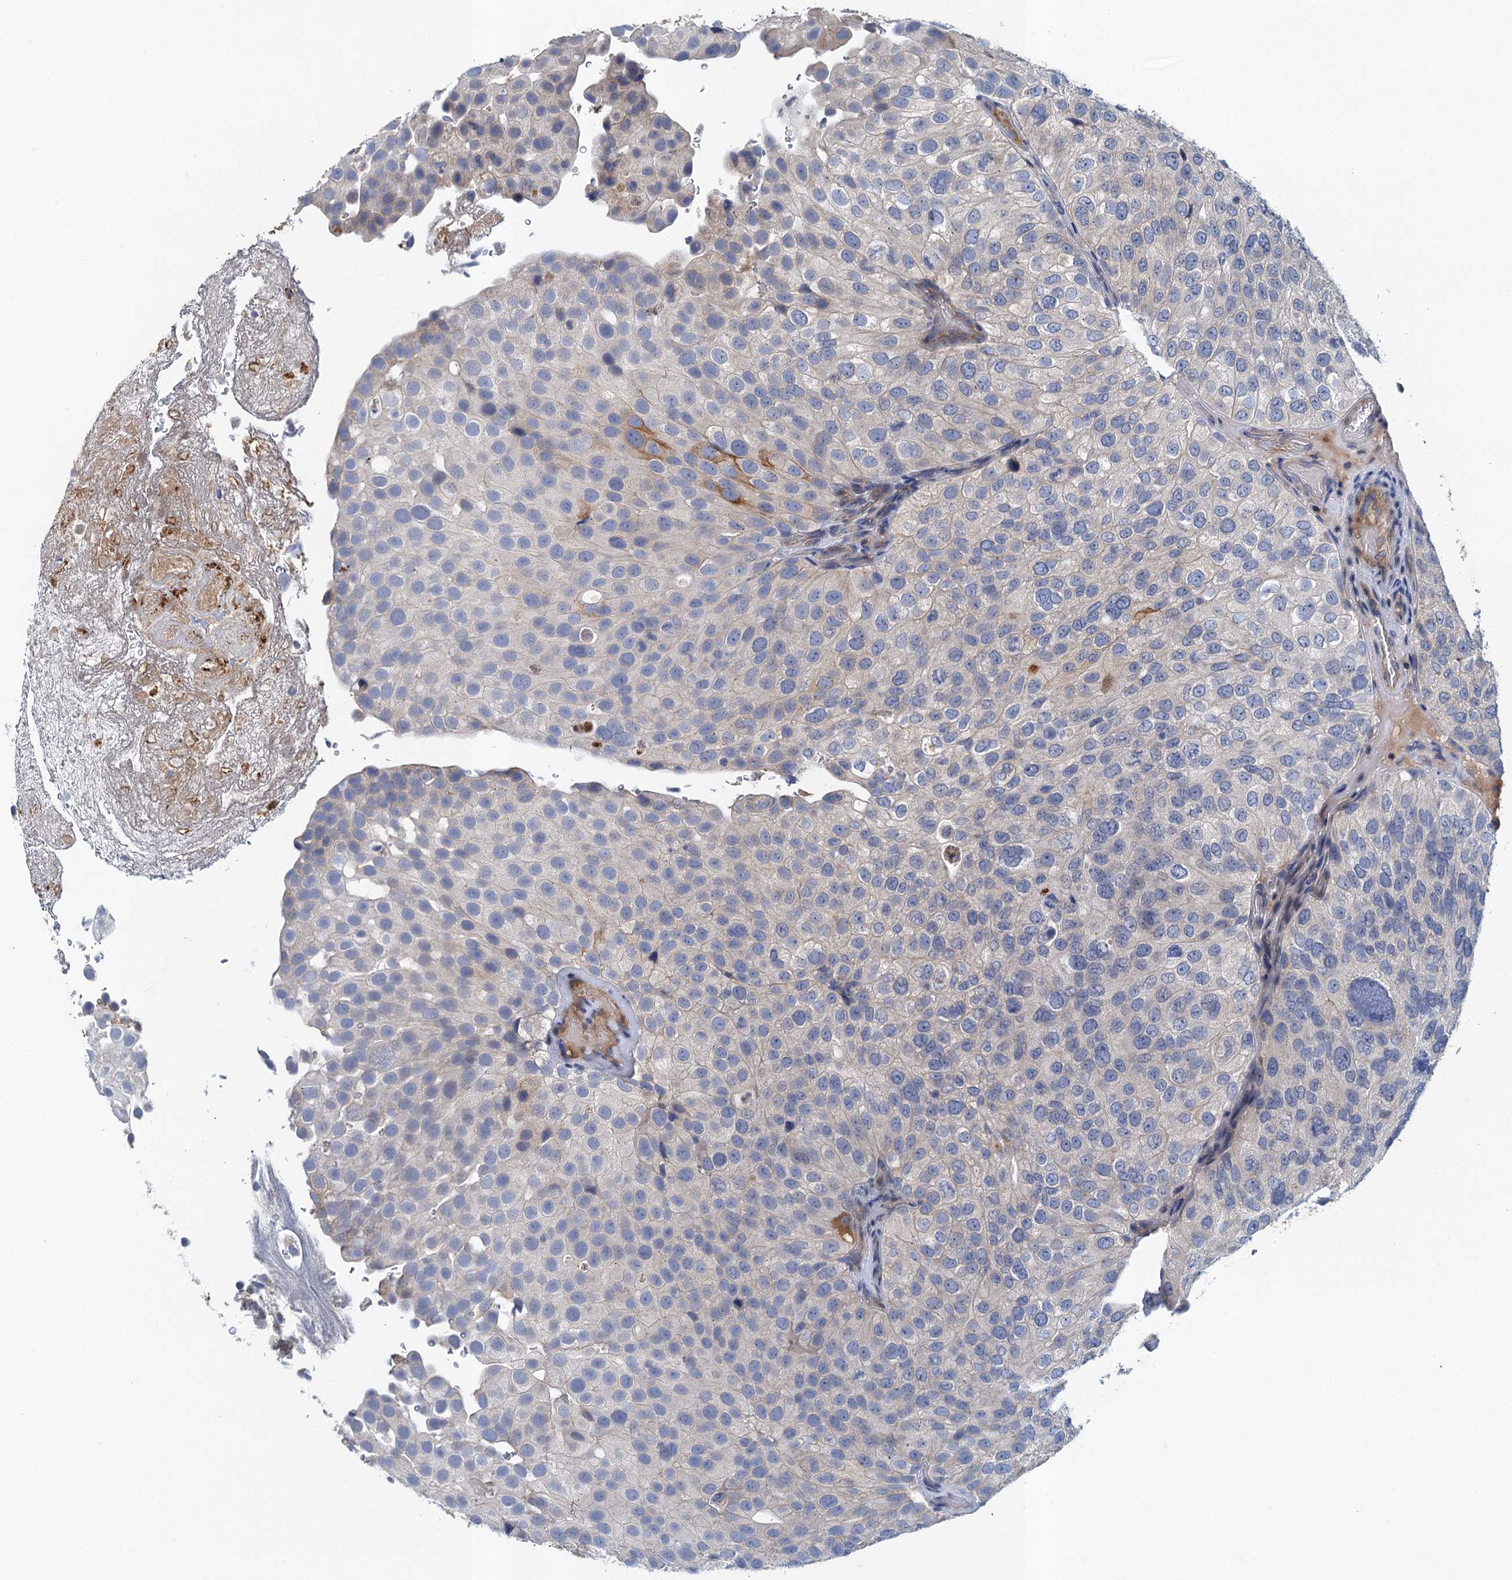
{"staining": {"intensity": "negative", "quantity": "none", "location": "none"}, "tissue": "urothelial cancer", "cell_type": "Tumor cells", "image_type": "cancer", "snomed": [{"axis": "morphology", "description": "Urothelial carcinoma, Low grade"}, {"axis": "topography", "description": "Urinary bladder"}], "caption": "Immunohistochemistry of human low-grade urothelial carcinoma shows no expression in tumor cells. (DAB (3,3'-diaminobenzidine) IHC visualized using brightfield microscopy, high magnification).", "gene": "TPCN1", "patient": {"sex": "male", "age": 78}}